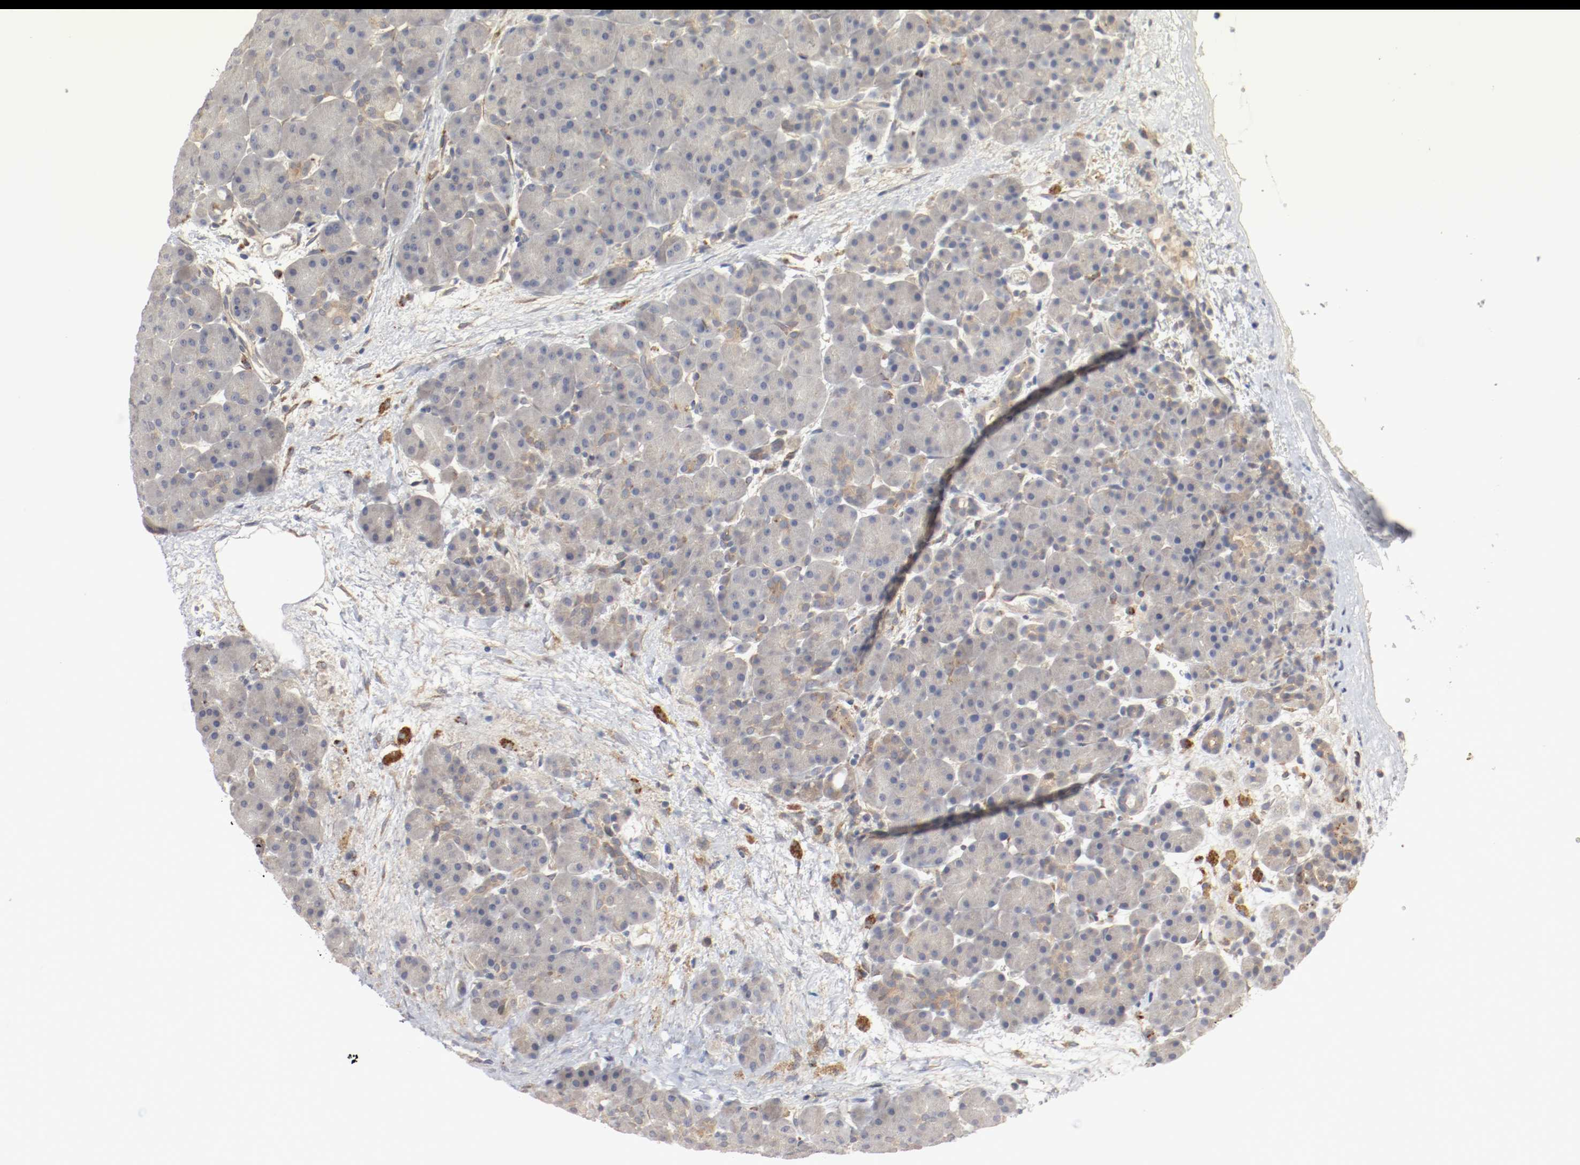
{"staining": {"intensity": "weak", "quantity": "25%-75%", "location": "cytoplasmic/membranous"}, "tissue": "pancreas", "cell_type": "Exocrine glandular cells", "image_type": "normal", "snomed": [{"axis": "morphology", "description": "Normal tissue, NOS"}, {"axis": "topography", "description": "Pancreas"}], "caption": "Immunohistochemistry (IHC) histopathology image of benign human pancreas stained for a protein (brown), which demonstrates low levels of weak cytoplasmic/membranous positivity in about 25%-75% of exocrine glandular cells.", "gene": "REN", "patient": {"sex": "male", "age": 66}}